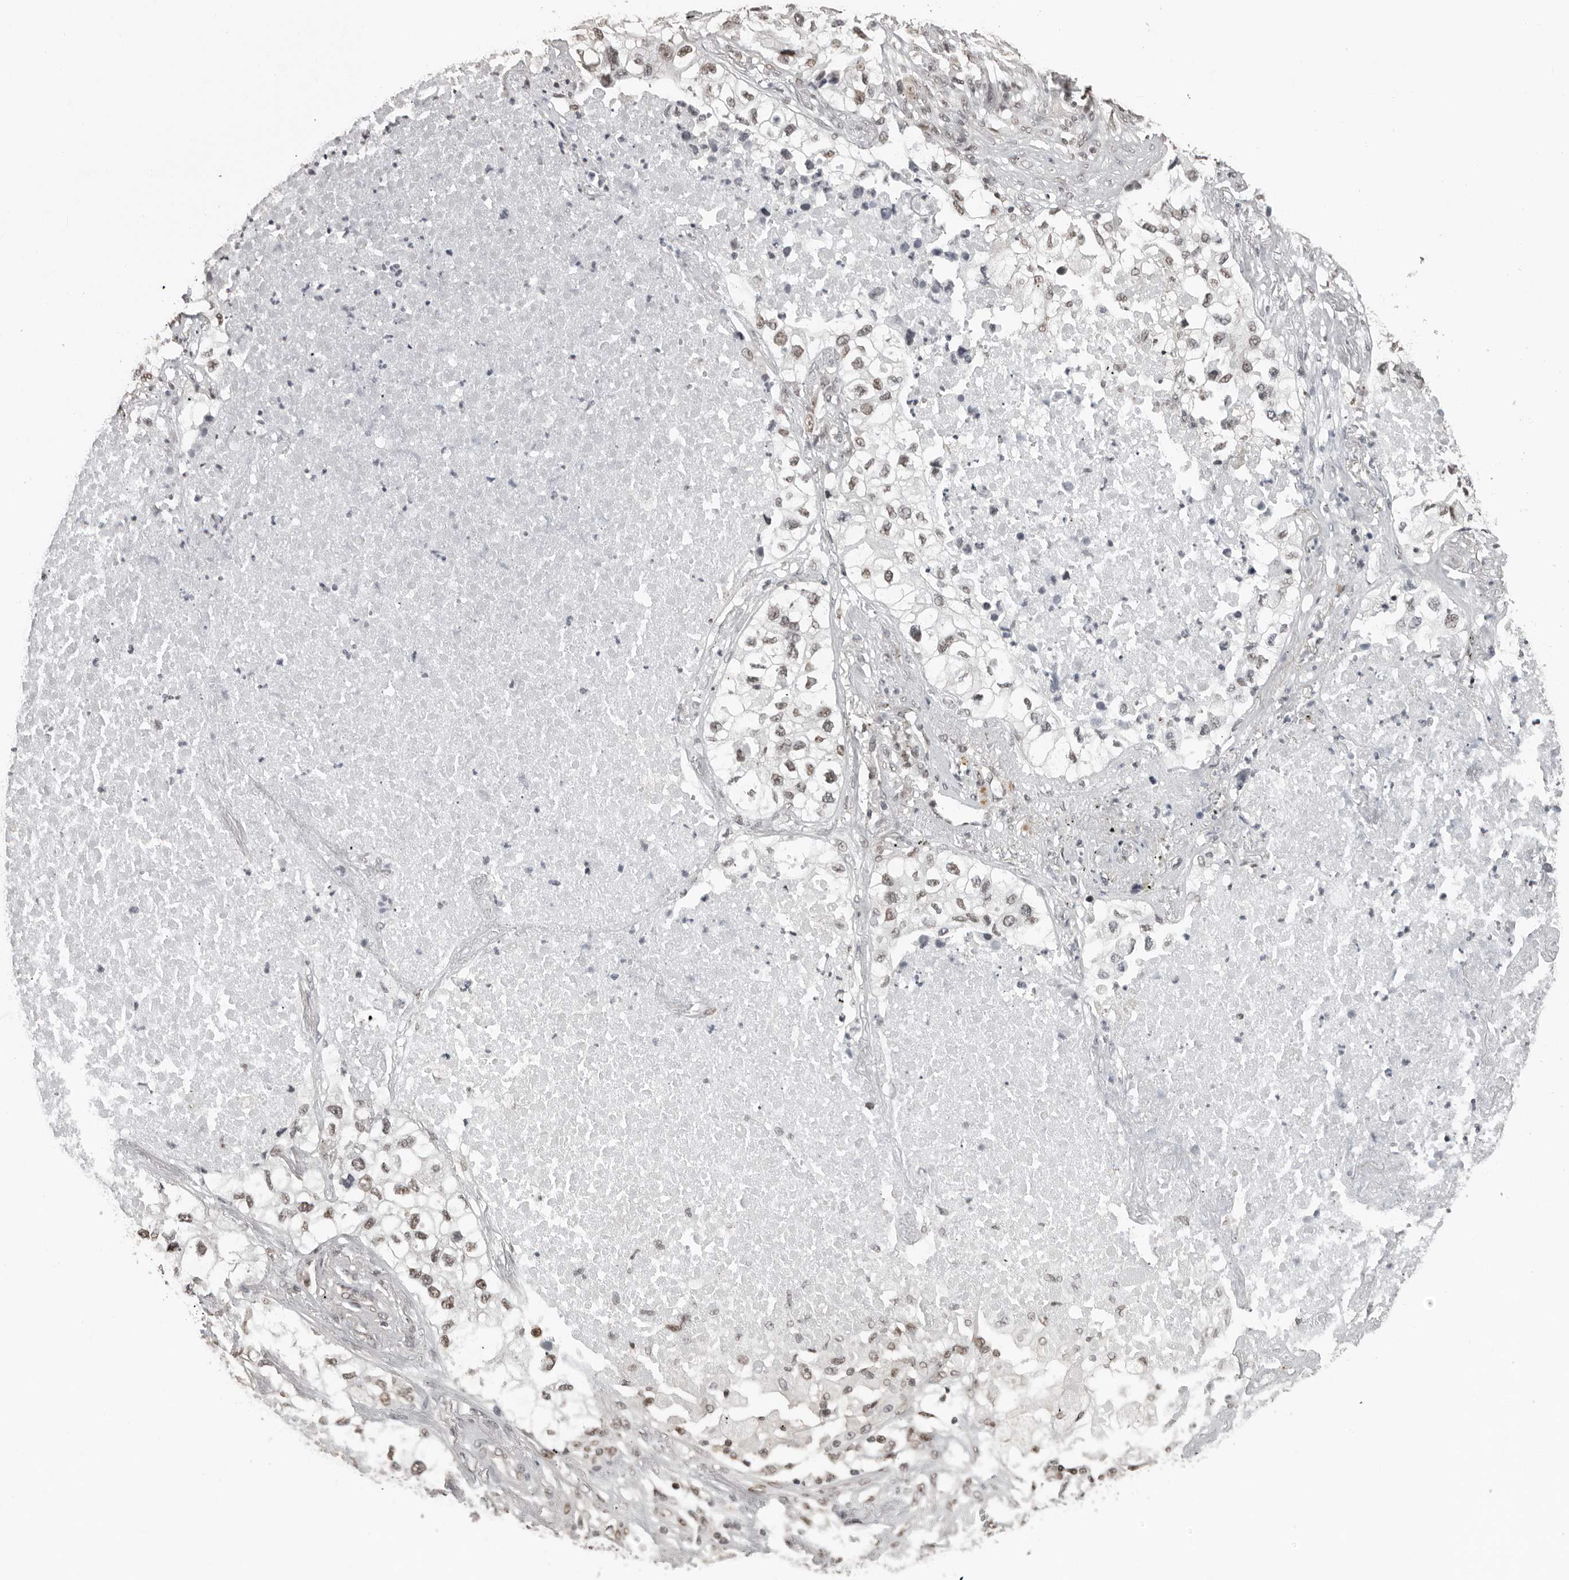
{"staining": {"intensity": "weak", "quantity": "<25%", "location": "nuclear"}, "tissue": "lung cancer", "cell_type": "Tumor cells", "image_type": "cancer", "snomed": [{"axis": "morphology", "description": "Adenocarcinoma, NOS"}, {"axis": "topography", "description": "Lung"}], "caption": "Tumor cells are negative for protein expression in human lung cancer. Brightfield microscopy of IHC stained with DAB (brown) and hematoxylin (blue), captured at high magnification.", "gene": "ORC1", "patient": {"sex": "male", "age": 63}}